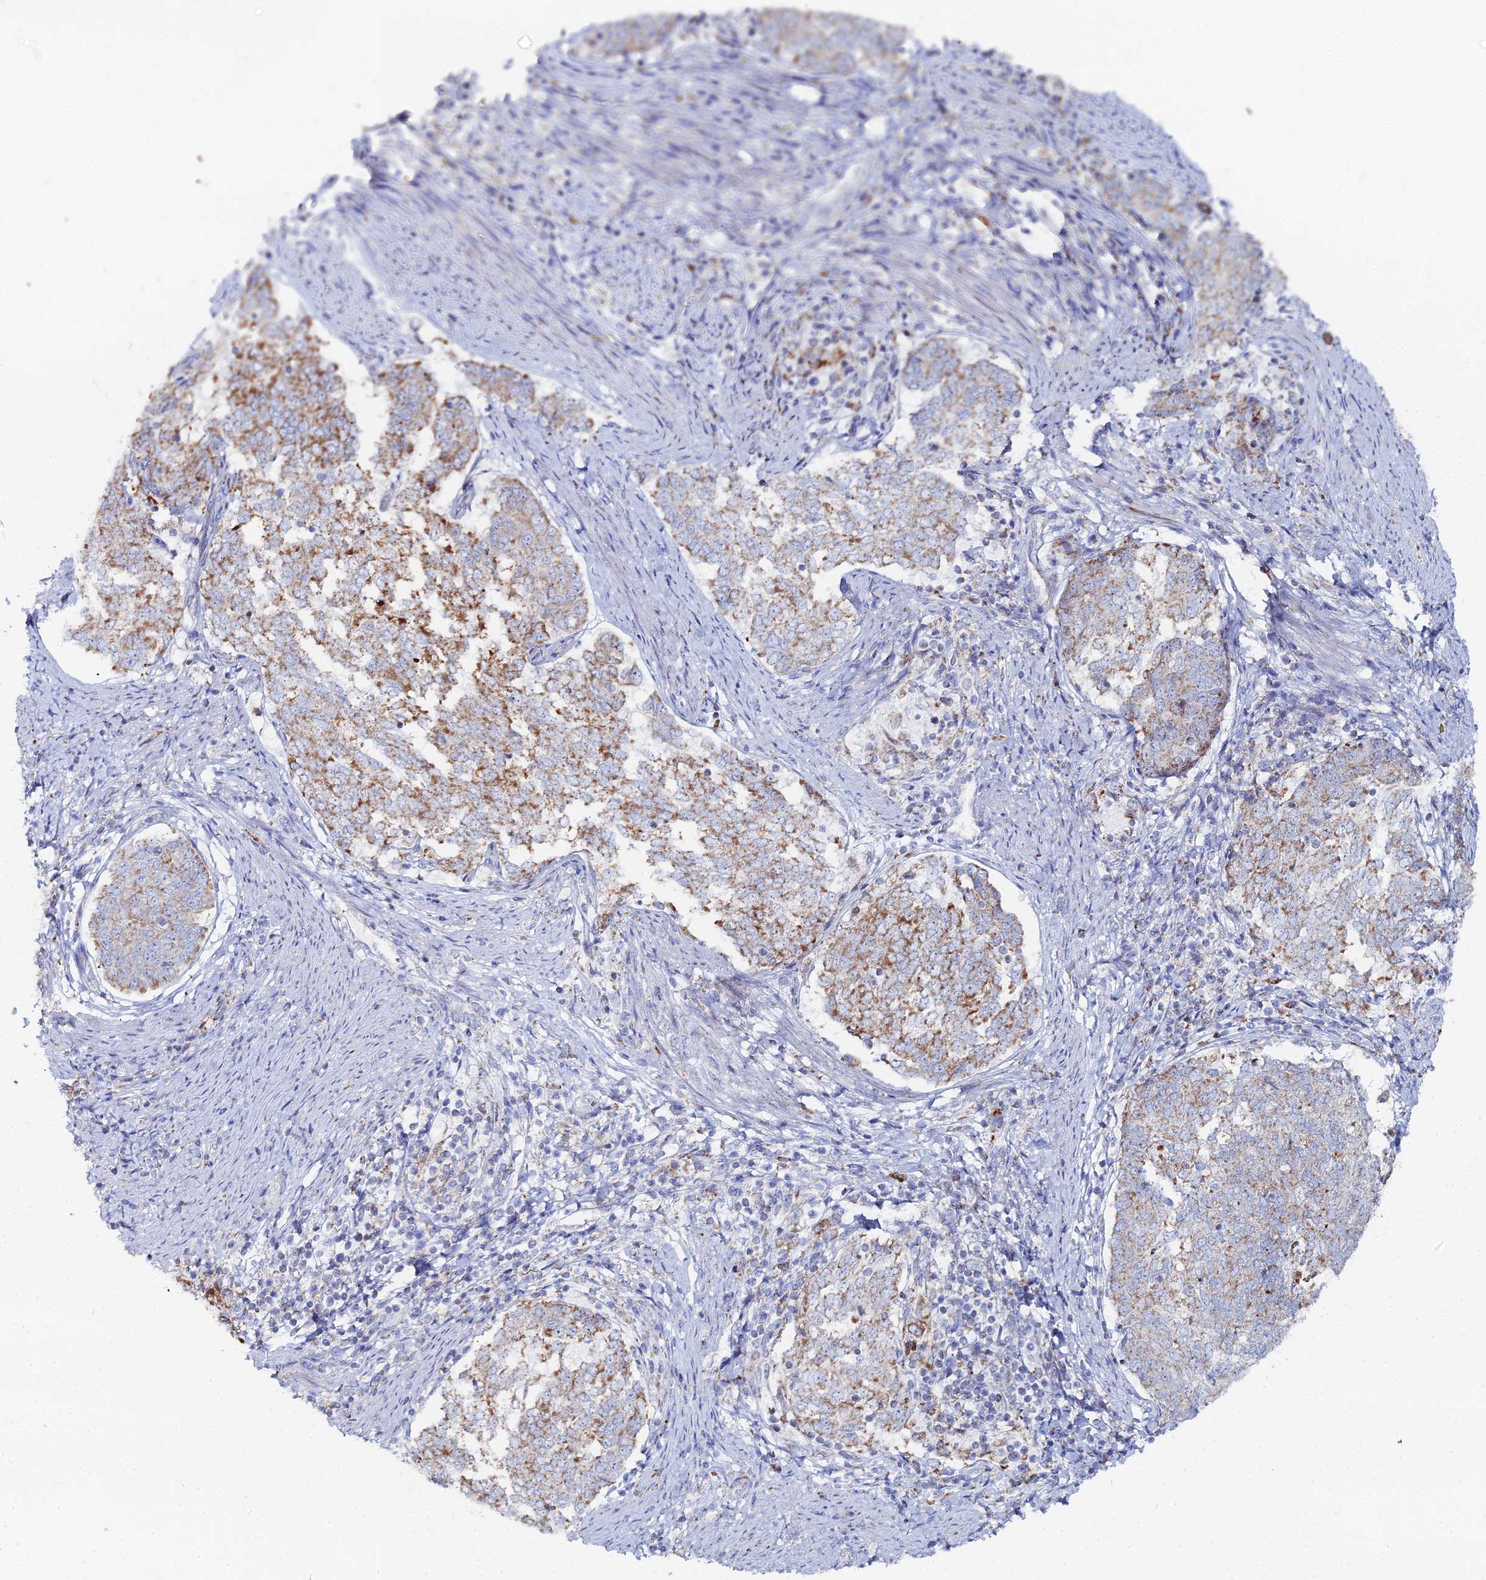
{"staining": {"intensity": "moderate", "quantity": ">75%", "location": "cytoplasmic/membranous"}, "tissue": "endometrial cancer", "cell_type": "Tumor cells", "image_type": "cancer", "snomed": [{"axis": "morphology", "description": "Adenocarcinoma, NOS"}, {"axis": "topography", "description": "Endometrium"}], "caption": "A photomicrograph of human endometrial cancer (adenocarcinoma) stained for a protein displays moderate cytoplasmic/membranous brown staining in tumor cells.", "gene": "MPC1", "patient": {"sex": "female", "age": 80}}